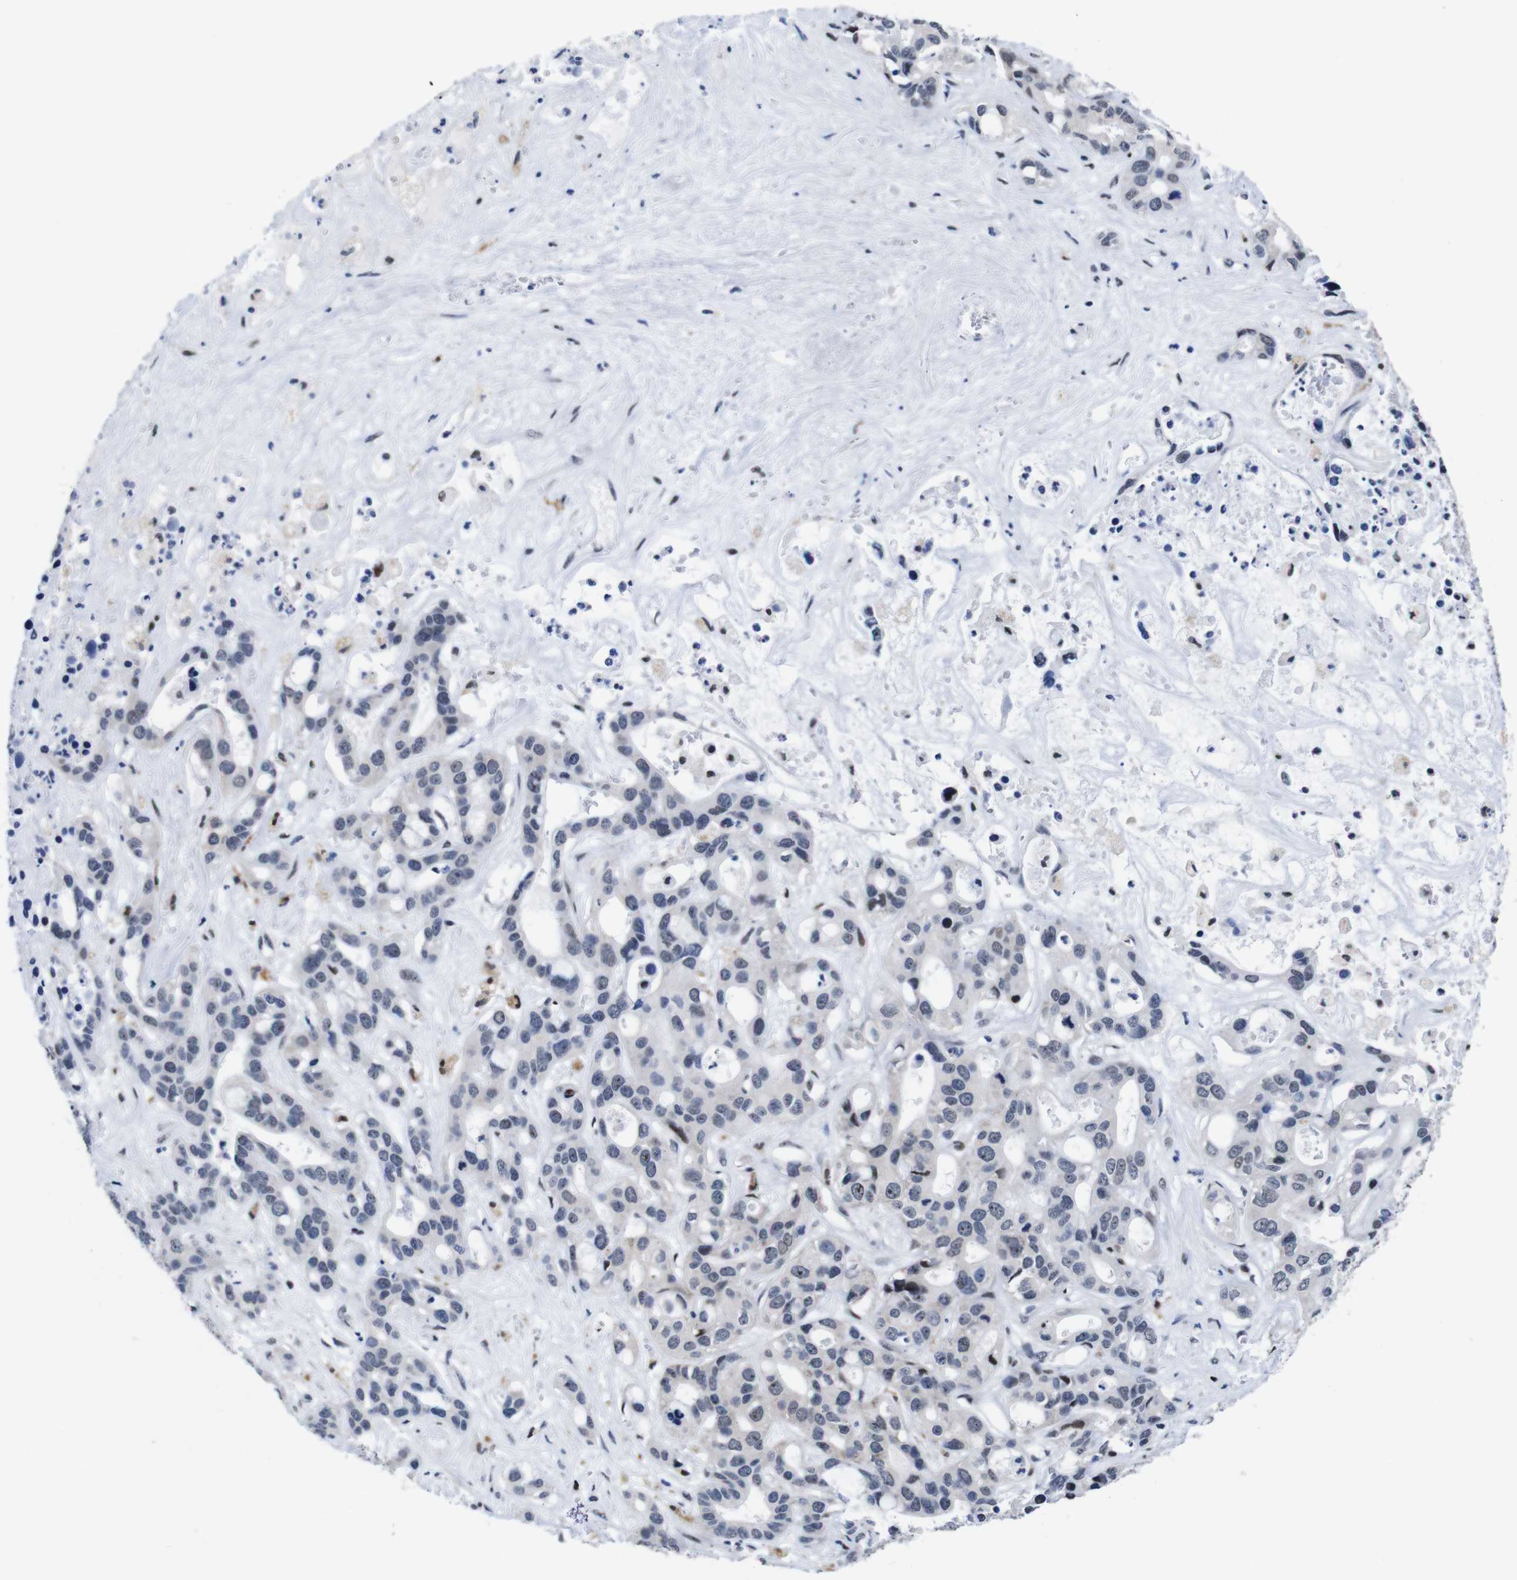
{"staining": {"intensity": "negative", "quantity": "none", "location": "none"}, "tissue": "liver cancer", "cell_type": "Tumor cells", "image_type": "cancer", "snomed": [{"axis": "morphology", "description": "Cholangiocarcinoma"}, {"axis": "topography", "description": "Liver"}], "caption": "DAB (3,3'-diaminobenzidine) immunohistochemical staining of liver cholangiocarcinoma exhibits no significant expression in tumor cells.", "gene": "GATA6", "patient": {"sex": "female", "age": 65}}